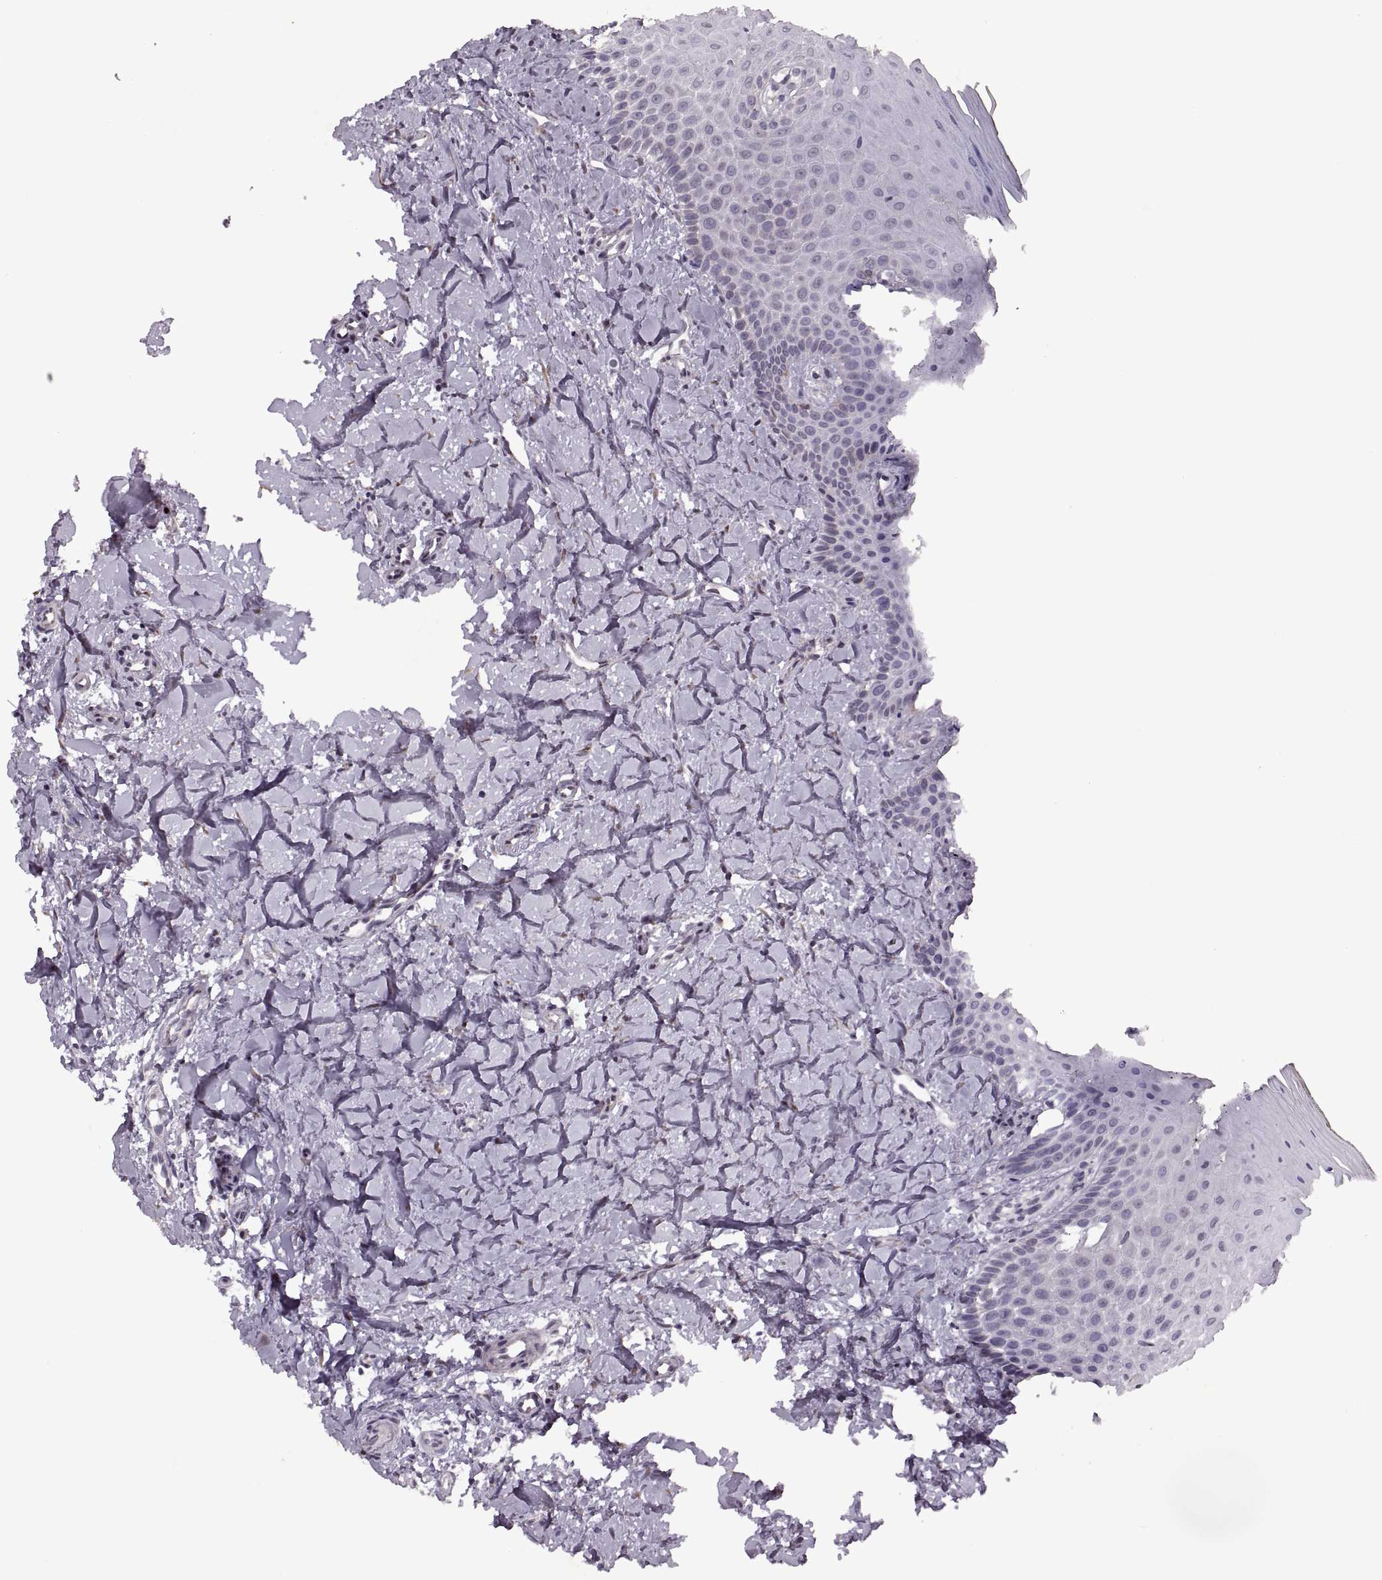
{"staining": {"intensity": "negative", "quantity": "none", "location": "none"}, "tissue": "oral mucosa", "cell_type": "Squamous epithelial cells", "image_type": "normal", "snomed": [{"axis": "morphology", "description": "Normal tissue, NOS"}, {"axis": "topography", "description": "Oral tissue"}], "caption": "This is an IHC image of unremarkable oral mucosa. There is no positivity in squamous epithelial cells.", "gene": "PRSS37", "patient": {"sex": "female", "age": 43}}